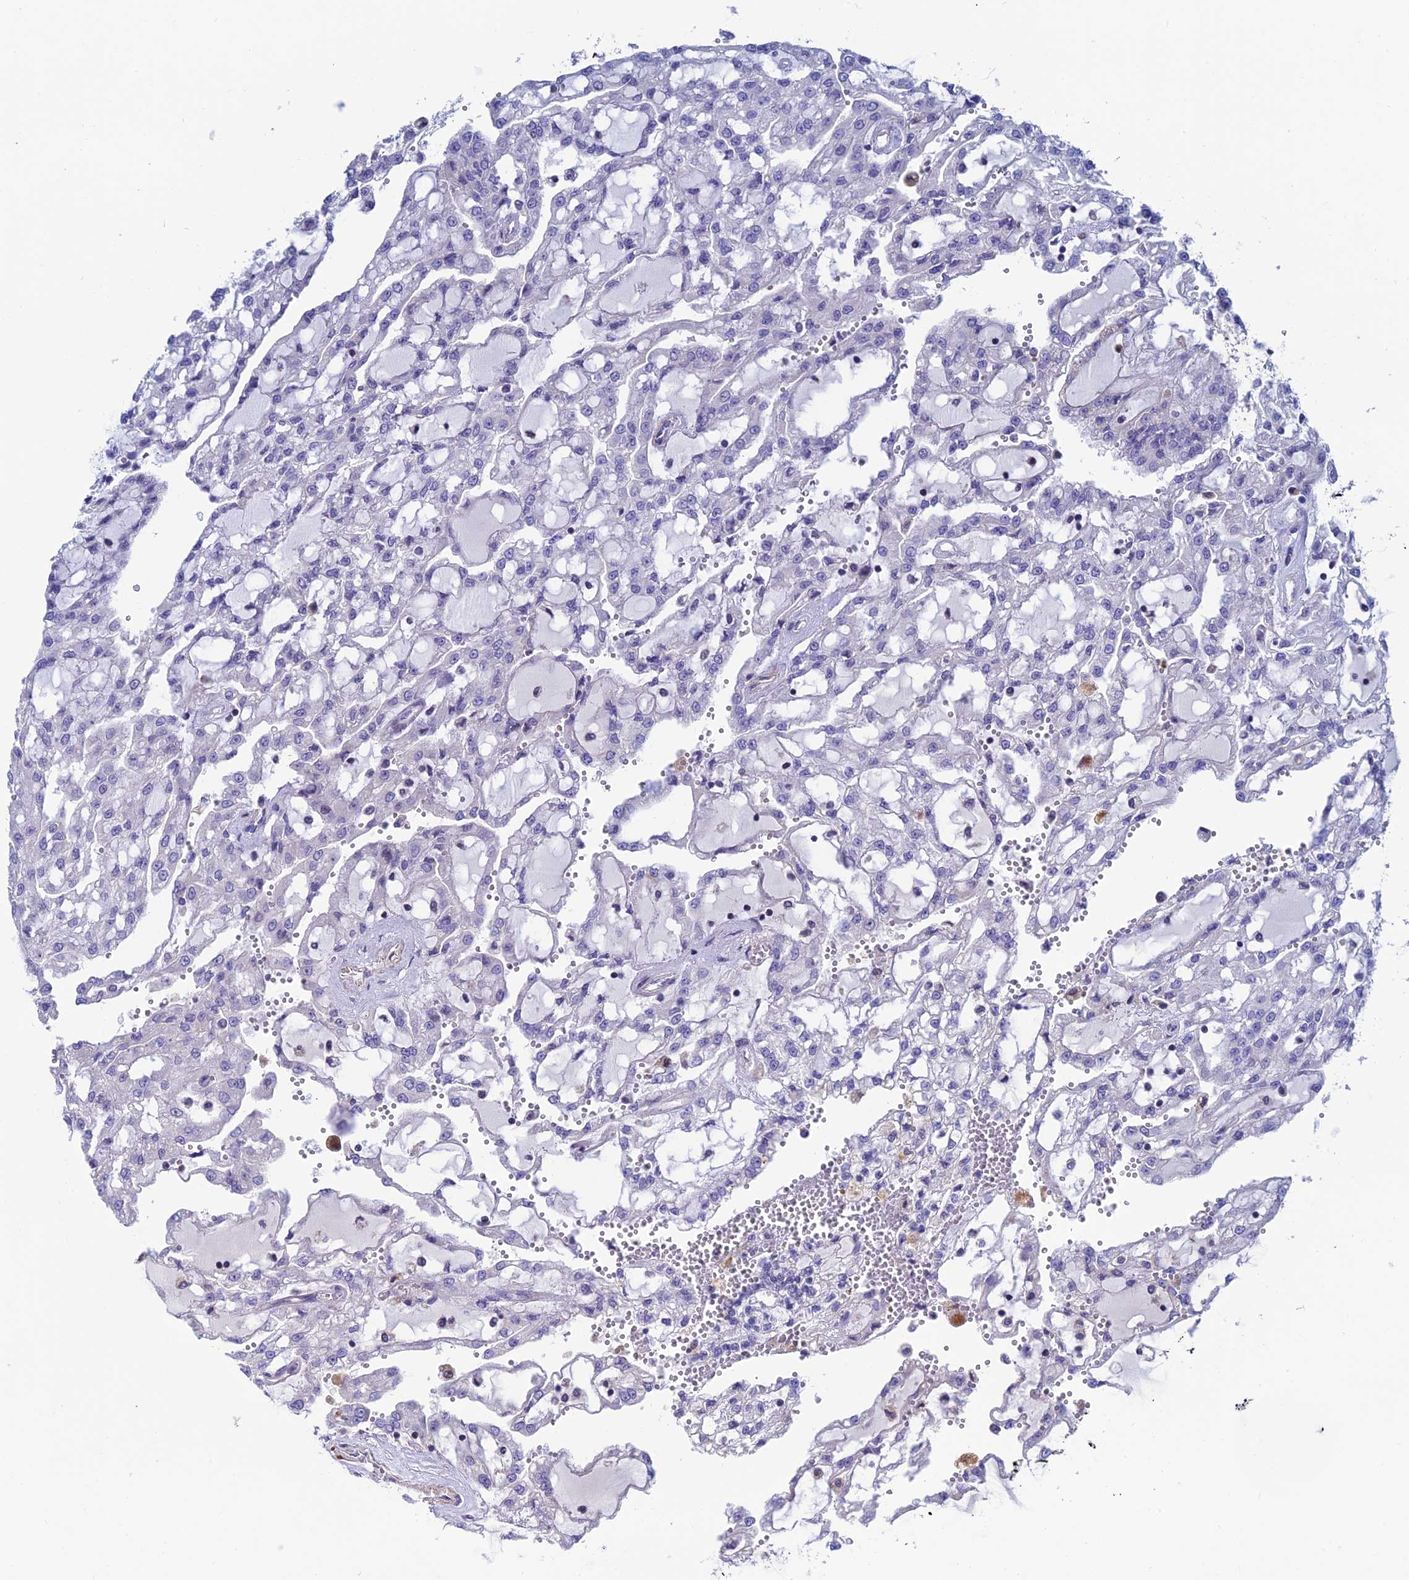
{"staining": {"intensity": "negative", "quantity": "none", "location": "none"}, "tissue": "renal cancer", "cell_type": "Tumor cells", "image_type": "cancer", "snomed": [{"axis": "morphology", "description": "Adenocarcinoma, NOS"}, {"axis": "topography", "description": "Kidney"}], "caption": "Tumor cells show no significant staining in renal adenocarcinoma.", "gene": "FAM178B", "patient": {"sex": "male", "age": 63}}